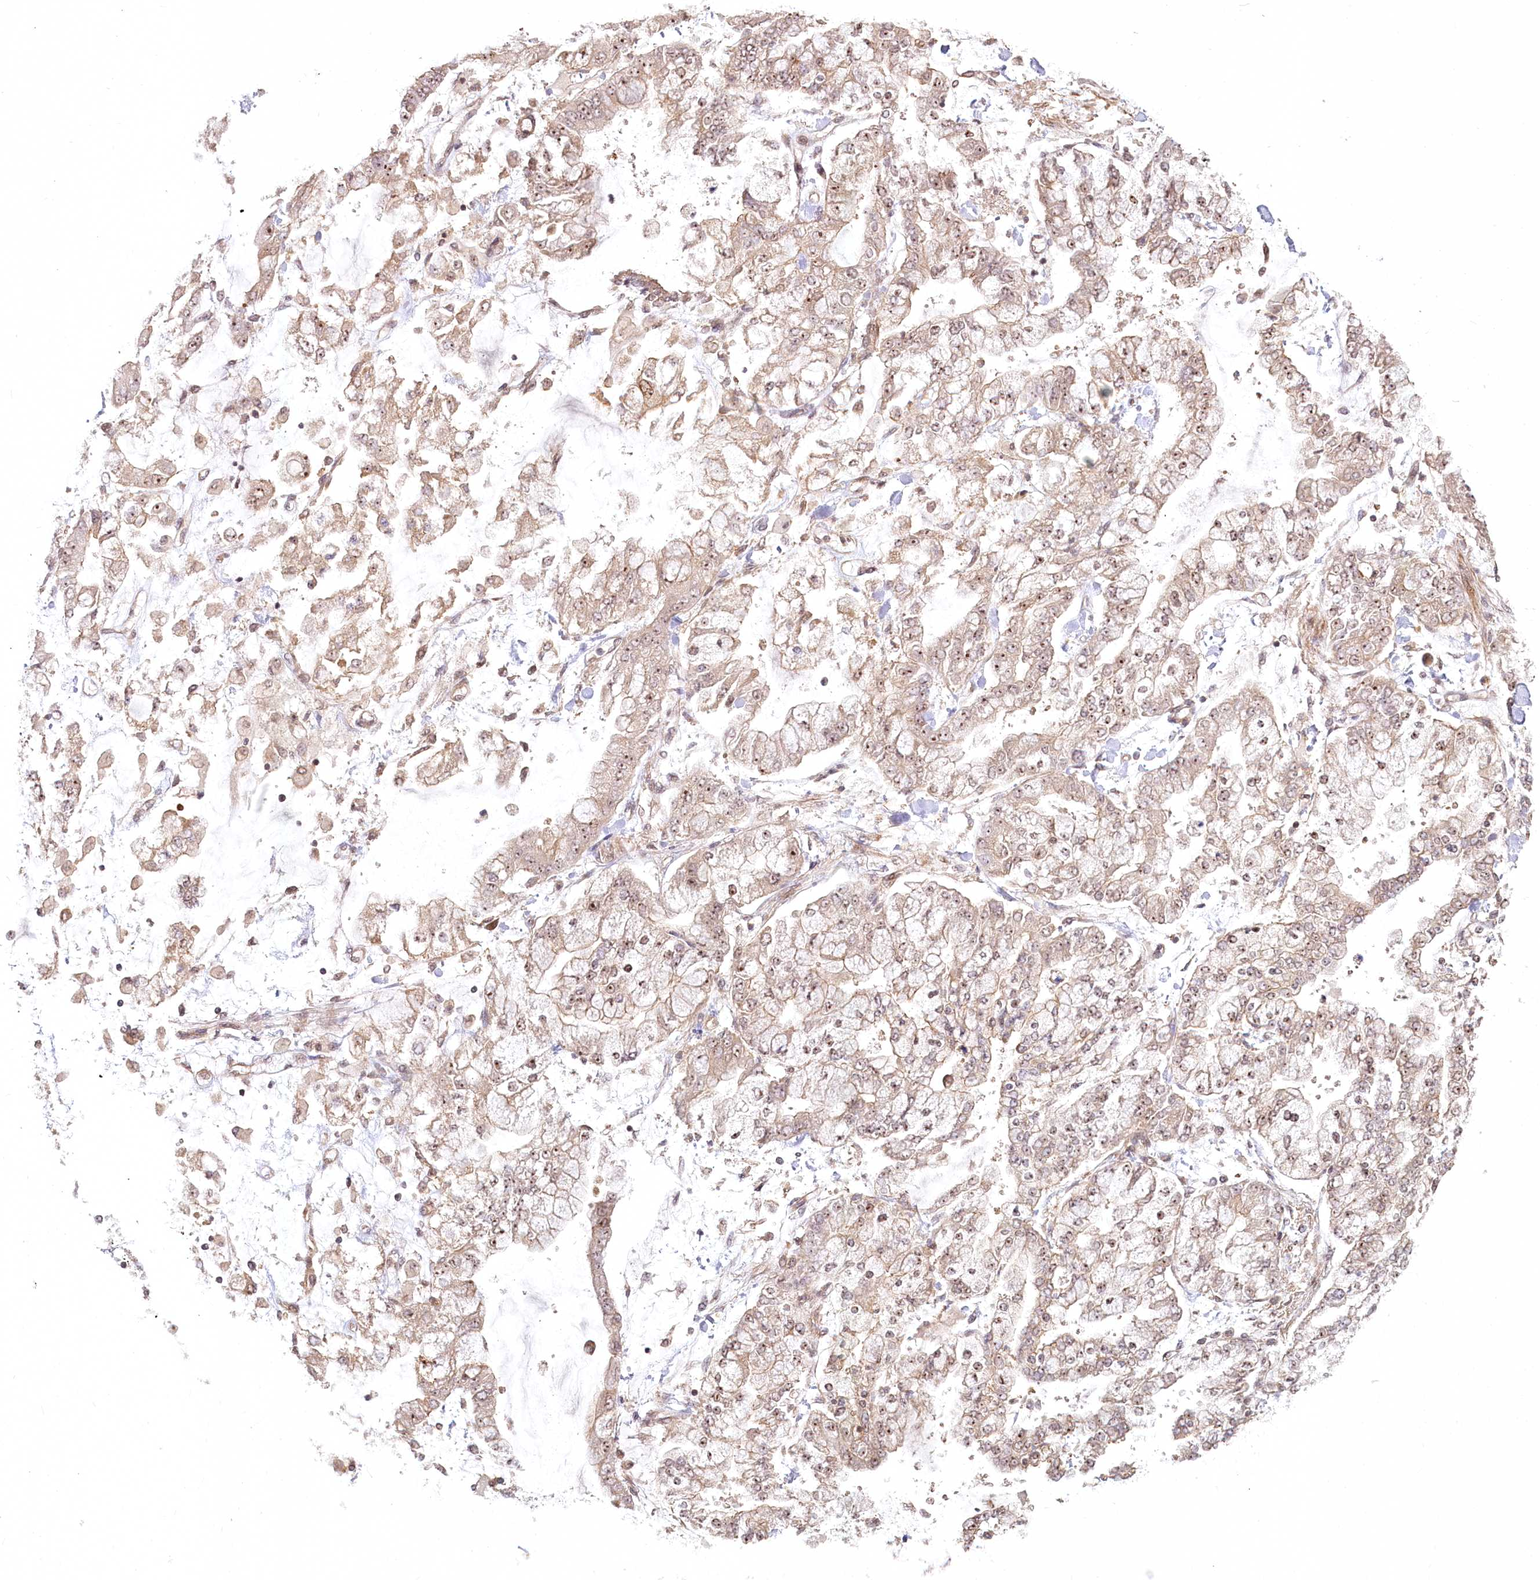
{"staining": {"intensity": "moderate", "quantity": ">75%", "location": "cytoplasmic/membranous,nuclear"}, "tissue": "stomach cancer", "cell_type": "Tumor cells", "image_type": "cancer", "snomed": [{"axis": "morphology", "description": "Normal tissue, NOS"}, {"axis": "morphology", "description": "Adenocarcinoma, NOS"}, {"axis": "topography", "description": "Stomach, upper"}, {"axis": "topography", "description": "Stomach"}], "caption": "Stomach cancer stained with immunohistochemistry (IHC) displays moderate cytoplasmic/membranous and nuclear staining in approximately >75% of tumor cells.", "gene": "R3HDM2", "patient": {"sex": "male", "age": 76}}